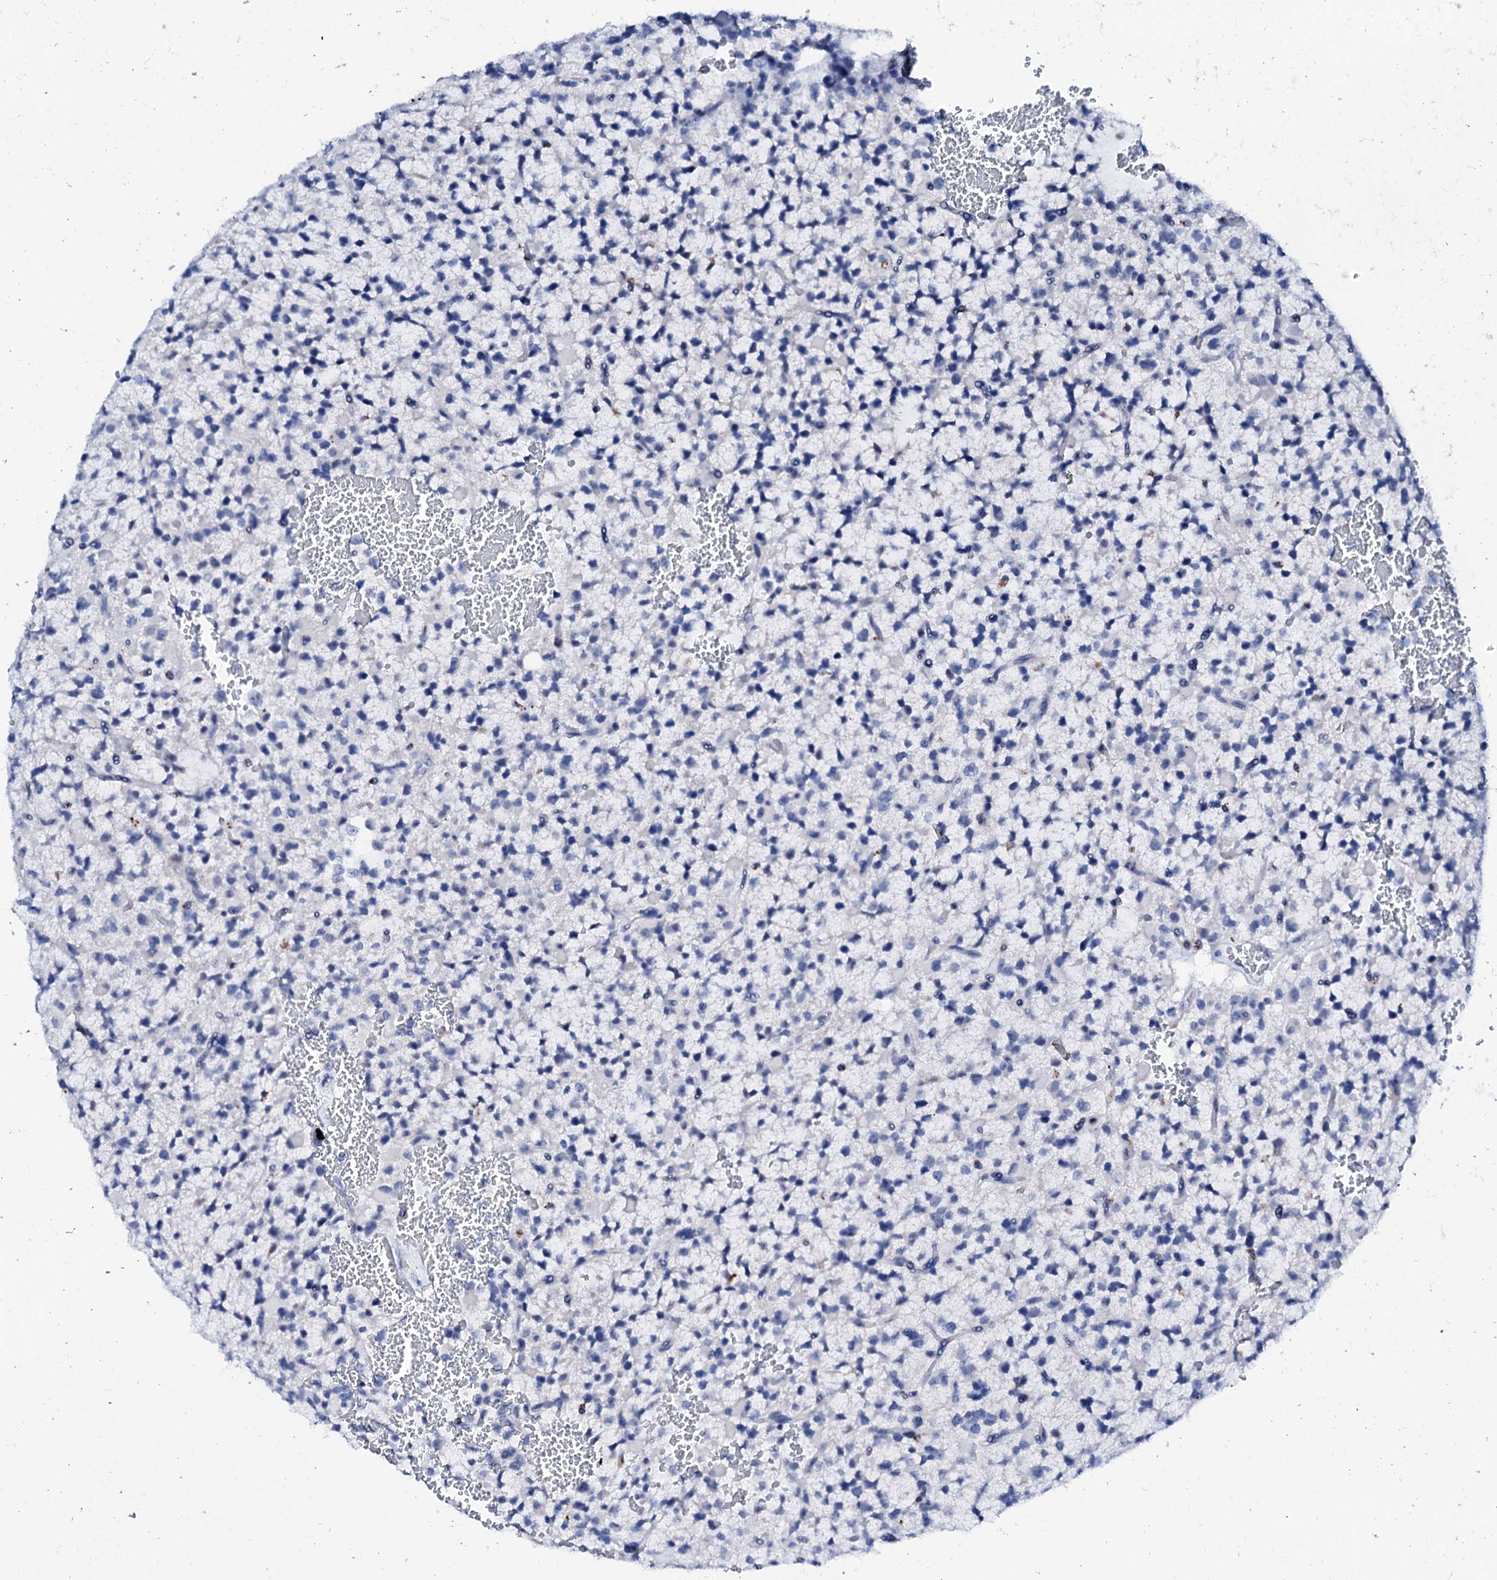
{"staining": {"intensity": "negative", "quantity": "none", "location": "none"}, "tissue": "glioma", "cell_type": "Tumor cells", "image_type": "cancer", "snomed": [{"axis": "morphology", "description": "Glioma, malignant, High grade"}, {"axis": "topography", "description": "Brain"}], "caption": "A photomicrograph of human glioma is negative for staining in tumor cells.", "gene": "NRIP2", "patient": {"sex": "male", "age": 34}}